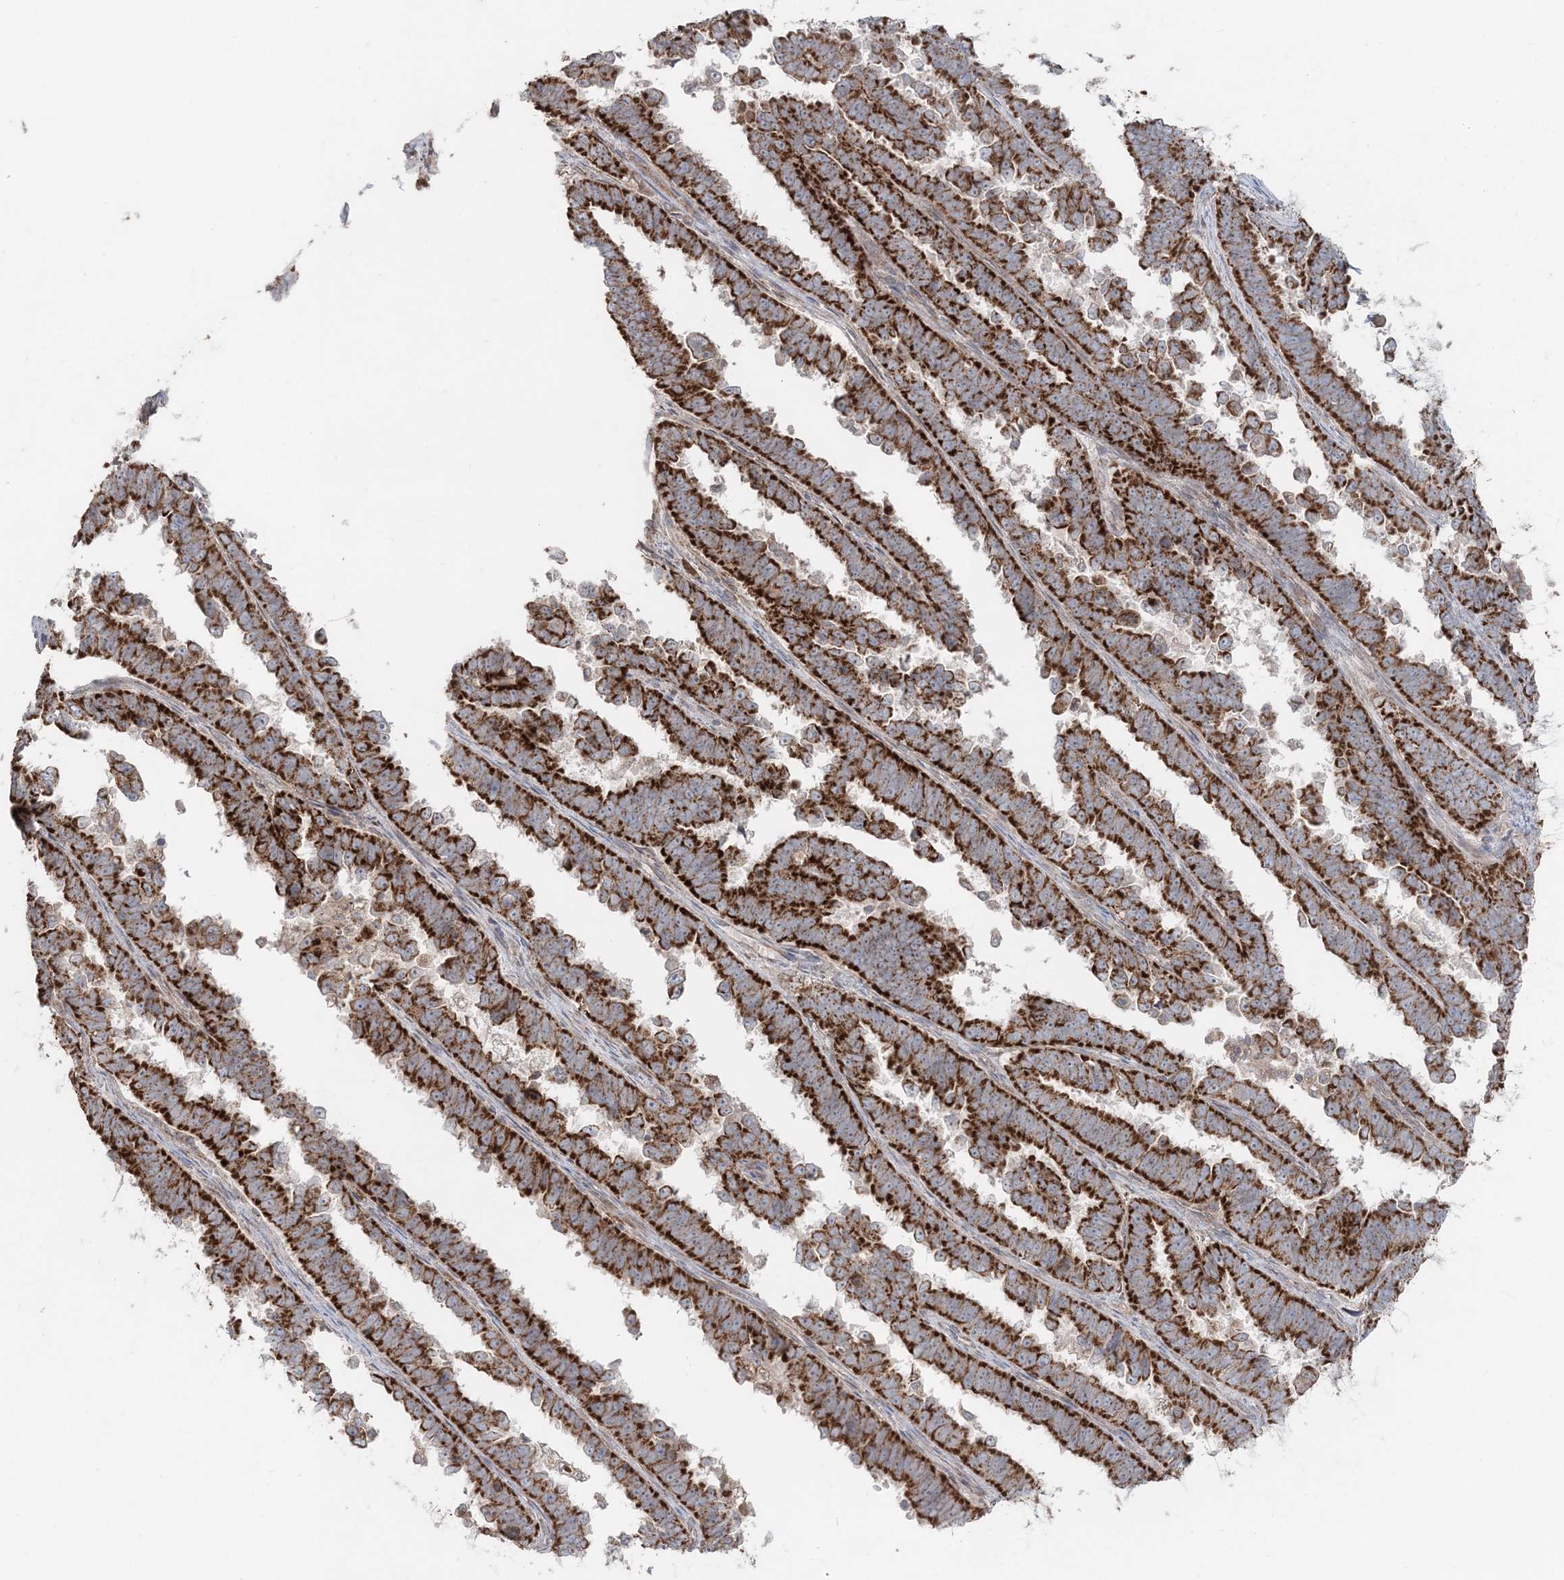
{"staining": {"intensity": "strong", "quantity": ">75%", "location": "cytoplasmic/membranous"}, "tissue": "endometrial cancer", "cell_type": "Tumor cells", "image_type": "cancer", "snomed": [{"axis": "morphology", "description": "Adenocarcinoma, NOS"}, {"axis": "topography", "description": "Endometrium"}], "caption": "Immunohistochemistry (IHC) photomicrograph of neoplastic tissue: human endometrial adenocarcinoma stained using IHC shows high levels of strong protein expression localized specifically in the cytoplasmic/membranous of tumor cells, appearing as a cytoplasmic/membranous brown color.", "gene": "LRPPRC", "patient": {"sex": "female", "age": 75}}